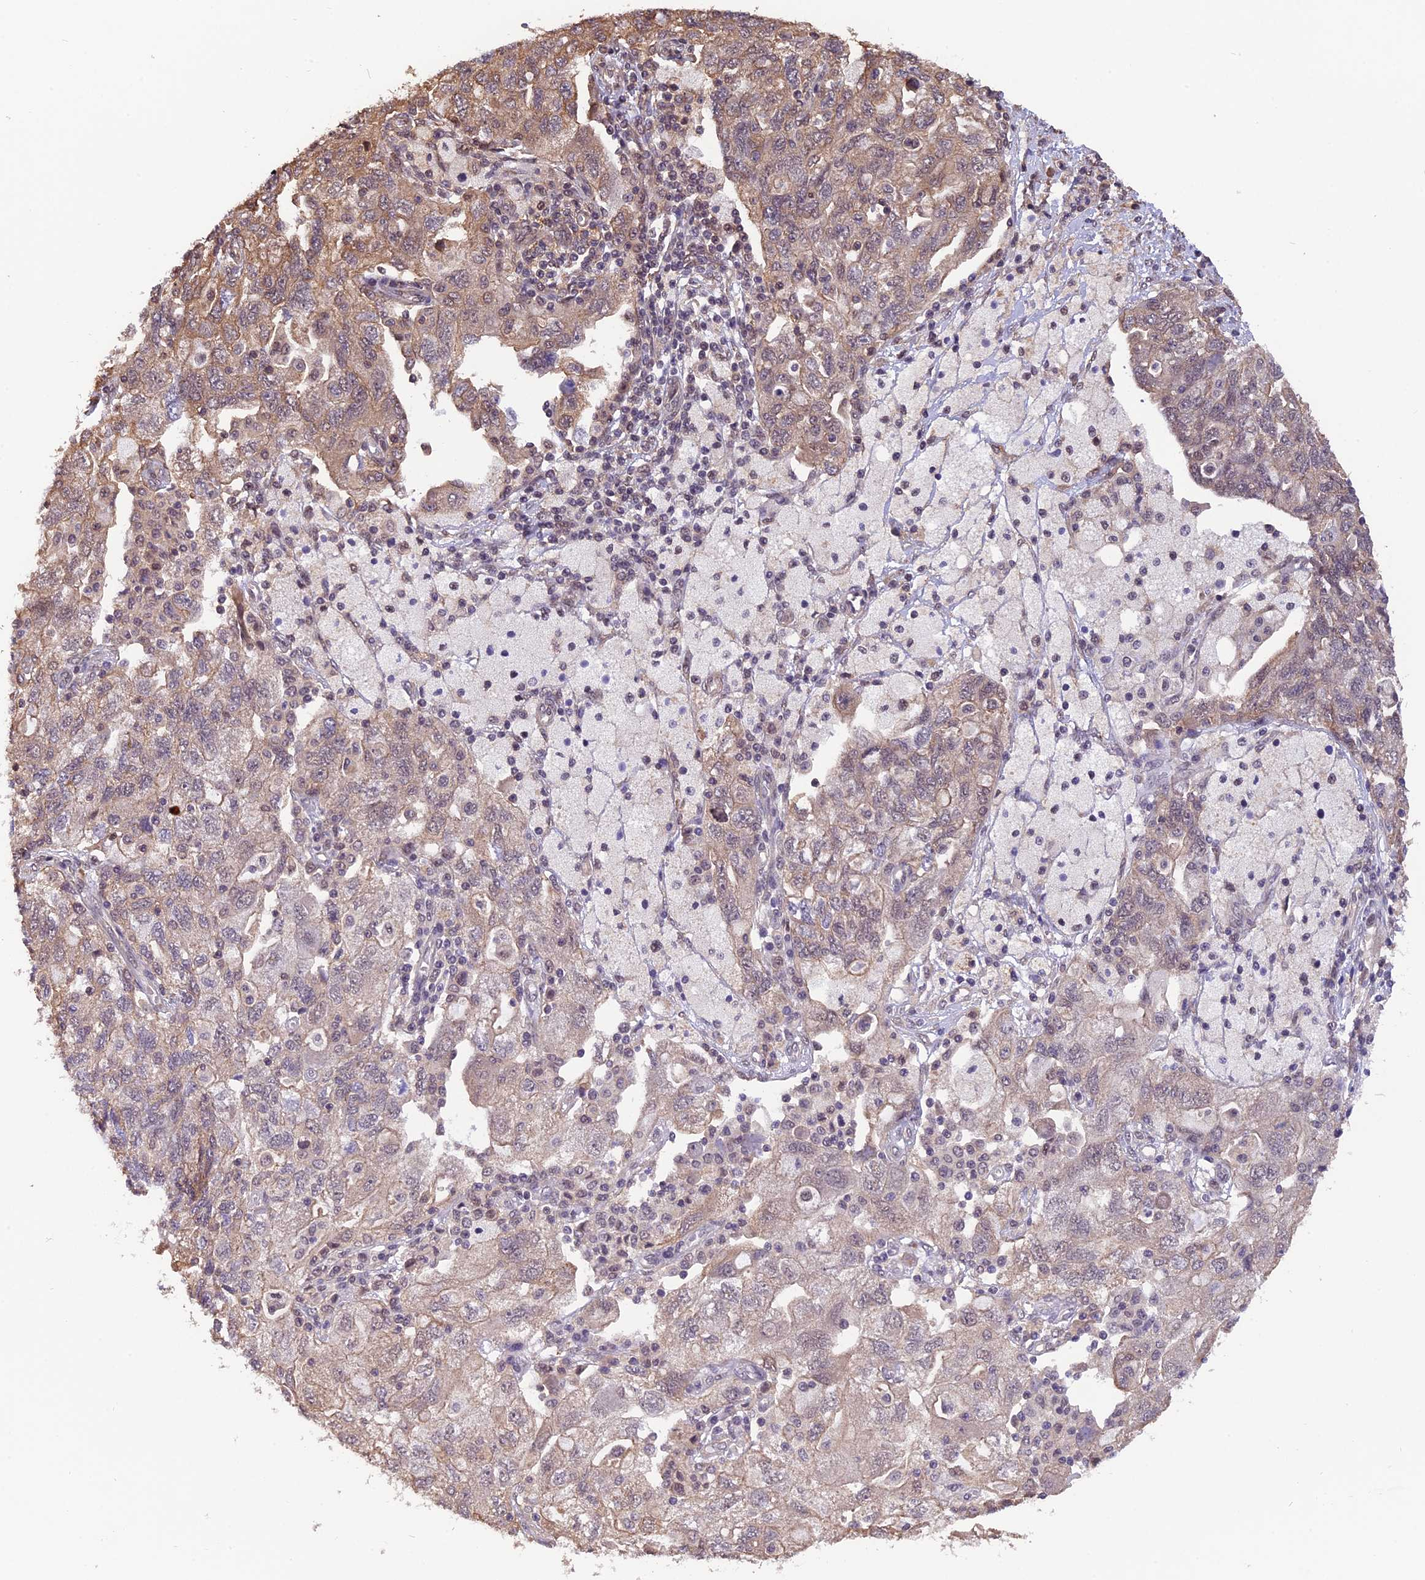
{"staining": {"intensity": "moderate", "quantity": "<25%", "location": "cytoplasmic/membranous,nuclear"}, "tissue": "ovarian cancer", "cell_type": "Tumor cells", "image_type": "cancer", "snomed": [{"axis": "morphology", "description": "Carcinoma, NOS"}, {"axis": "morphology", "description": "Cystadenocarcinoma, serous, NOS"}, {"axis": "topography", "description": "Ovary"}], "caption": "IHC image of human ovarian cancer stained for a protein (brown), which shows low levels of moderate cytoplasmic/membranous and nuclear positivity in approximately <25% of tumor cells.", "gene": "ZC3H4", "patient": {"sex": "female", "age": 69}}